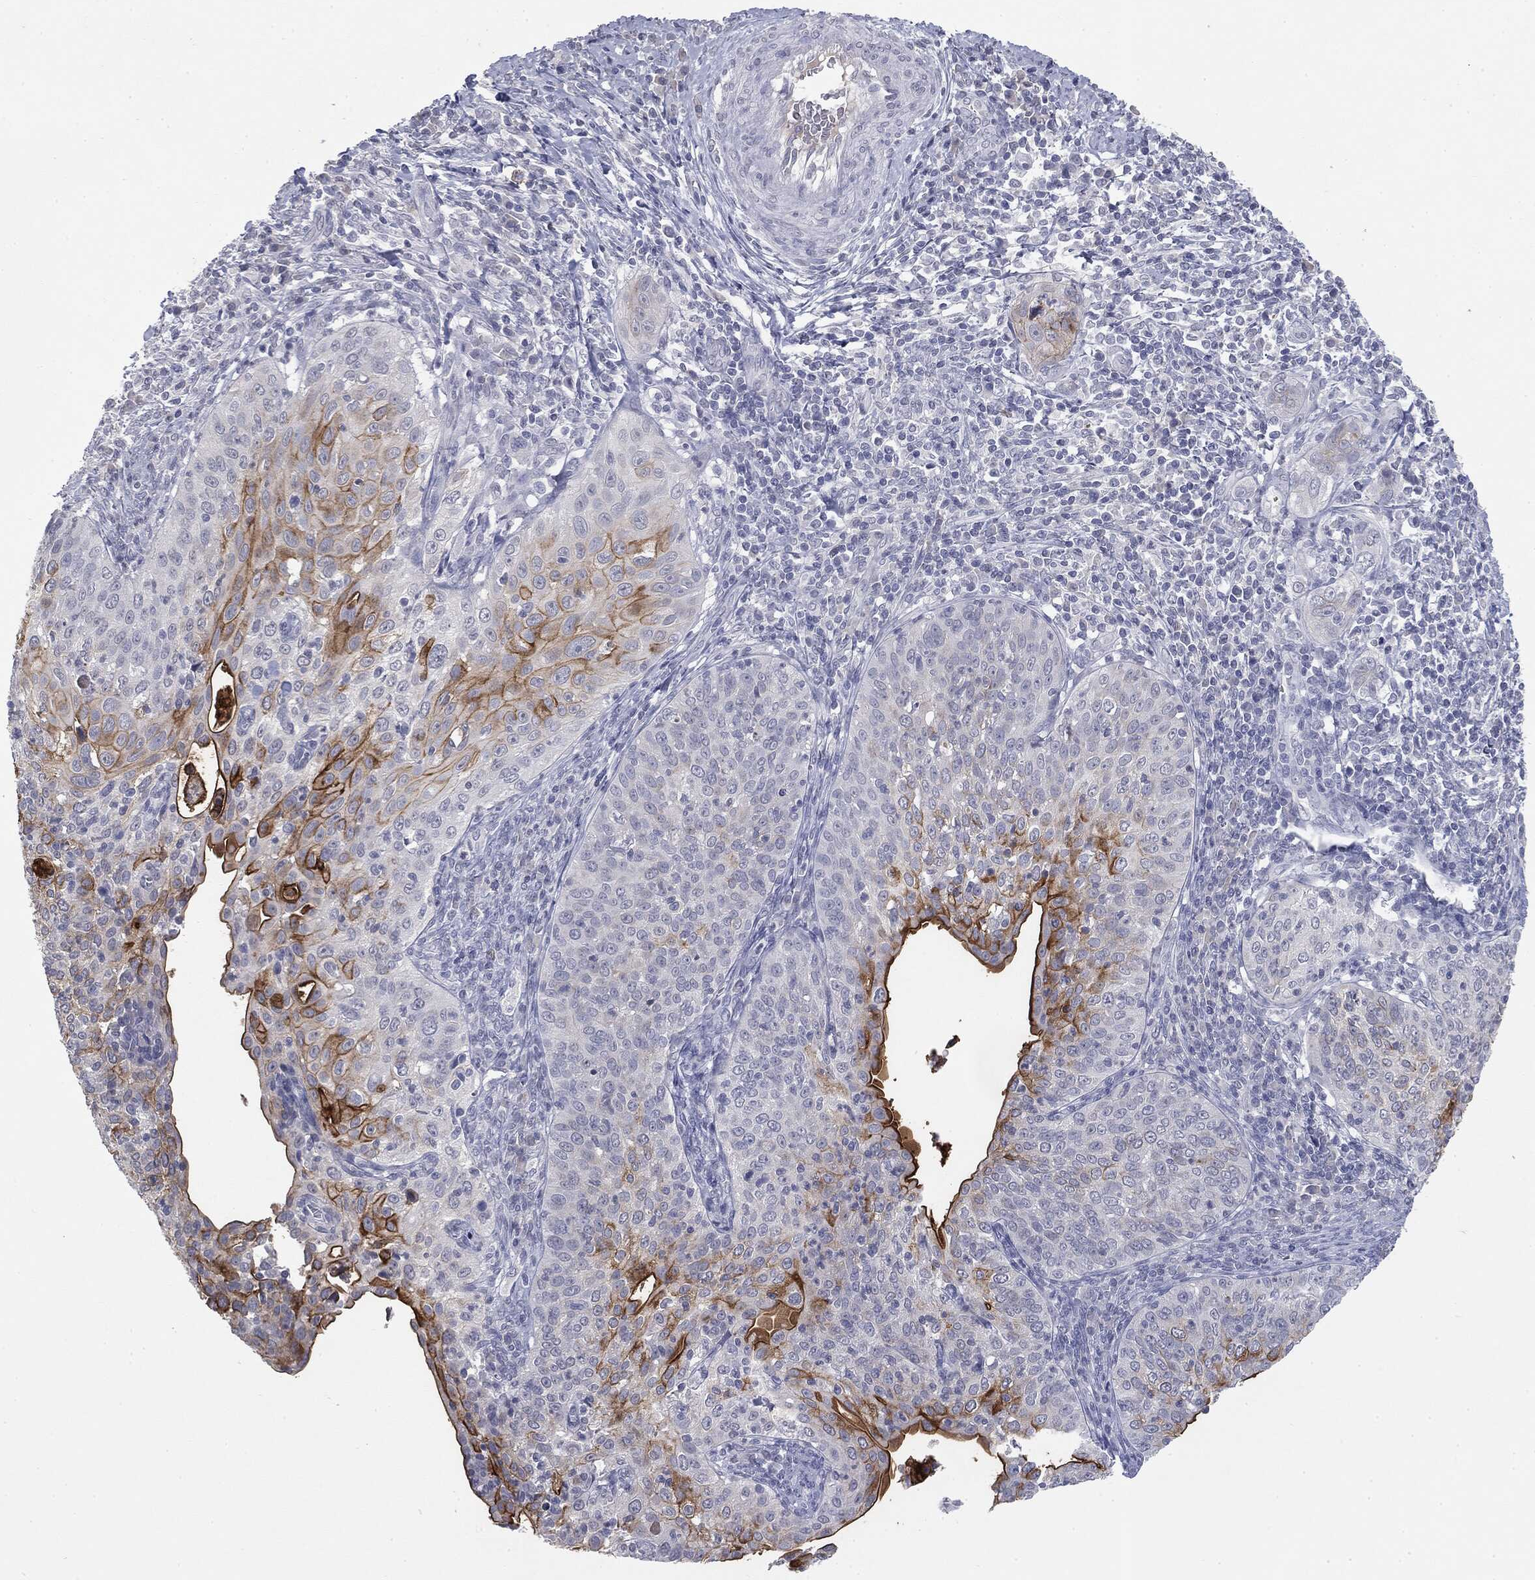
{"staining": {"intensity": "strong", "quantity": "<25%", "location": "cytoplasmic/membranous"}, "tissue": "cervical cancer", "cell_type": "Tumor cells", "image_type": "cancer", "snomed": [{"axis": "morphology", "description": "Squamous cell carcinoma, NOS"}, {"axis": "topography", "description": "Cervix"}], "caption": "Immunohistochemical staining of cervical squamous cell carcinoma reveals medium levels of strong cytoplasmic/membranous protein positivity in about <25% of tumor cells. (DAB (3,3'-diaminobenzidine) = brown stain, brightfield microscopy at high magnification).", "gene": "MUC1", "patient": {"sex": "female", "age": 30}}